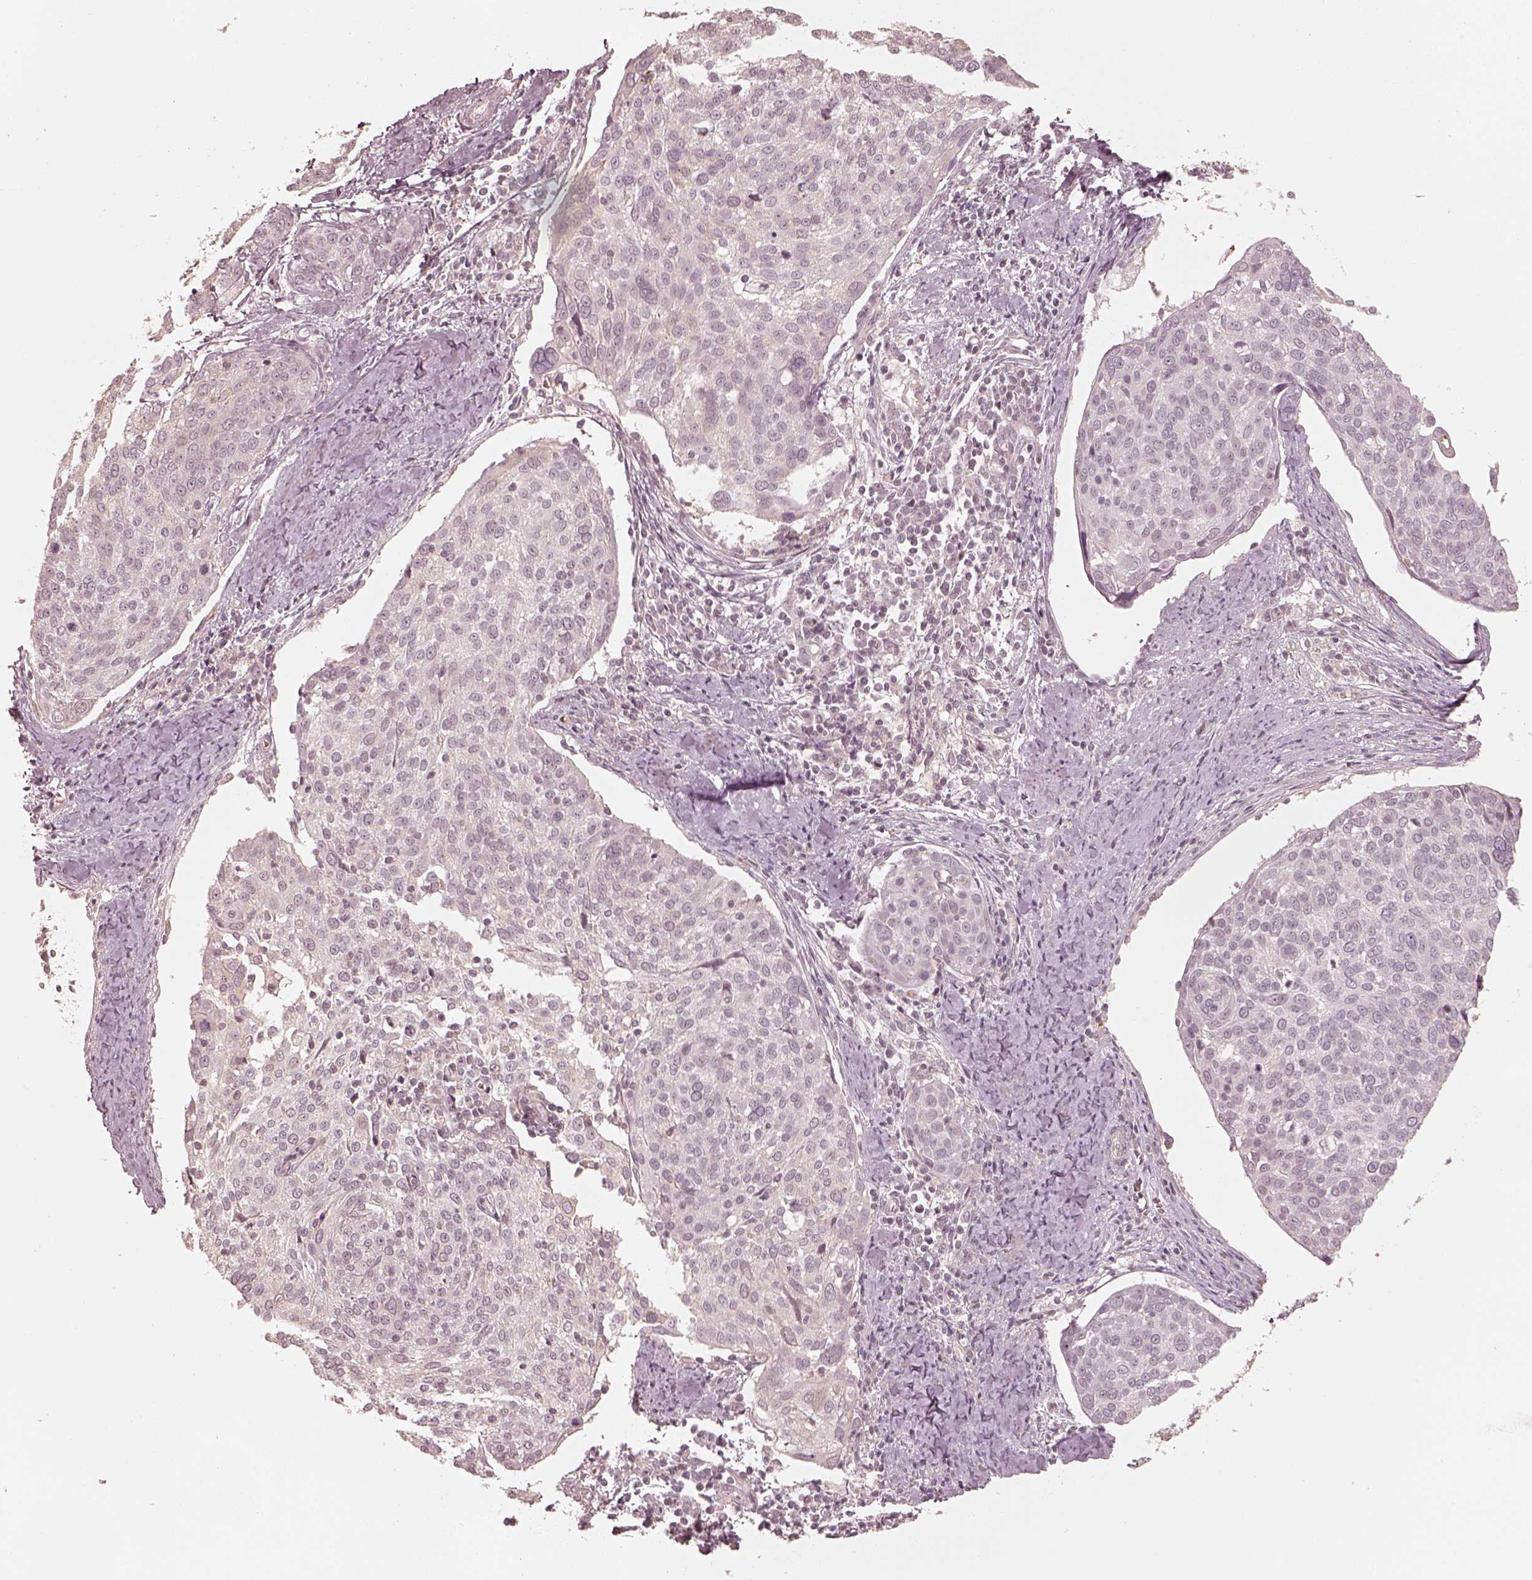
{"staining": {"intensity": "negative", "quantity": "none", "location": "none"}, "tissue": "cervical cancer", "cell_type": "Tumor cells", "image_type": "cancer", "snomed": [{"axis": "morphology", "description": "Squamous cell carcinoma, NOS"}, {"axis": "topography", "description": "Cervix"}], "caption": "This is a photomicrograph of IHC staining of squamous cell carcinoma (cervical), which shows no expression in tumor cells. The staining was performed using DAB (3,3'-diaminobenzidine) to visualize the protein expression in brown, while the nuclei were stained in blue with hematoxylin (Magnification: 20x).", "gene": "KIF5C", "patient": {"sex": "female", "age": 39}}